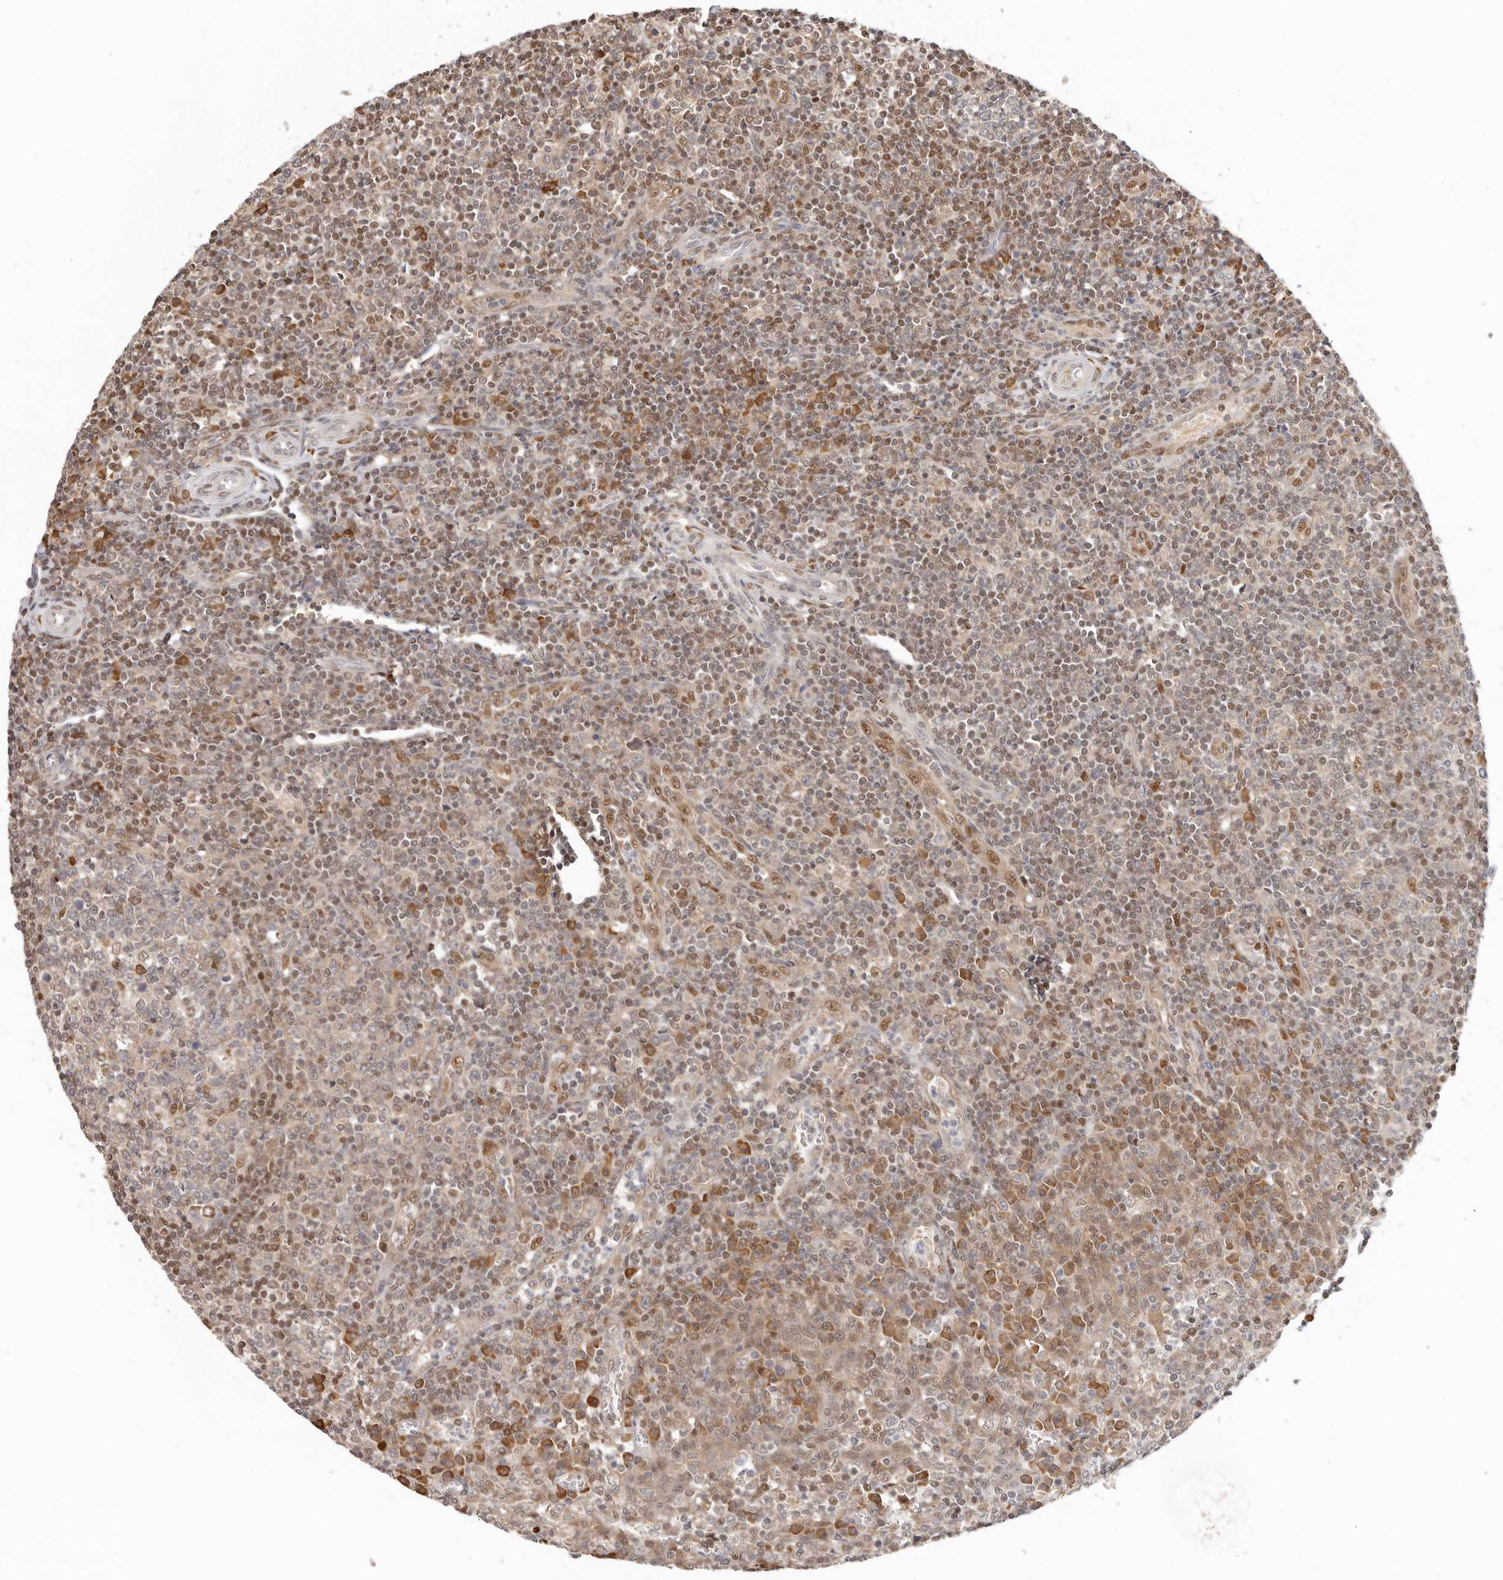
{"staining": {"intensity": "moderate", "quantity": "<25%", "location": "nuclear"}, "tissue": "tonsil", "cell_type": "Germinal center cells", "image_type": "normal", "snomed": [{"axis": "morphology", "description": "Normal tissue, NOS"}, {"axis": "topography", "description": "Tonsil"}], "caption": "Protein staining displays moderate nuclear positivity in about <25% of germinal center cells in normal tonsil. (IHC, brightfield microscopy, high magnification).", "gene": "LARP7", "patient": {"sex": "female", "age": 19}}